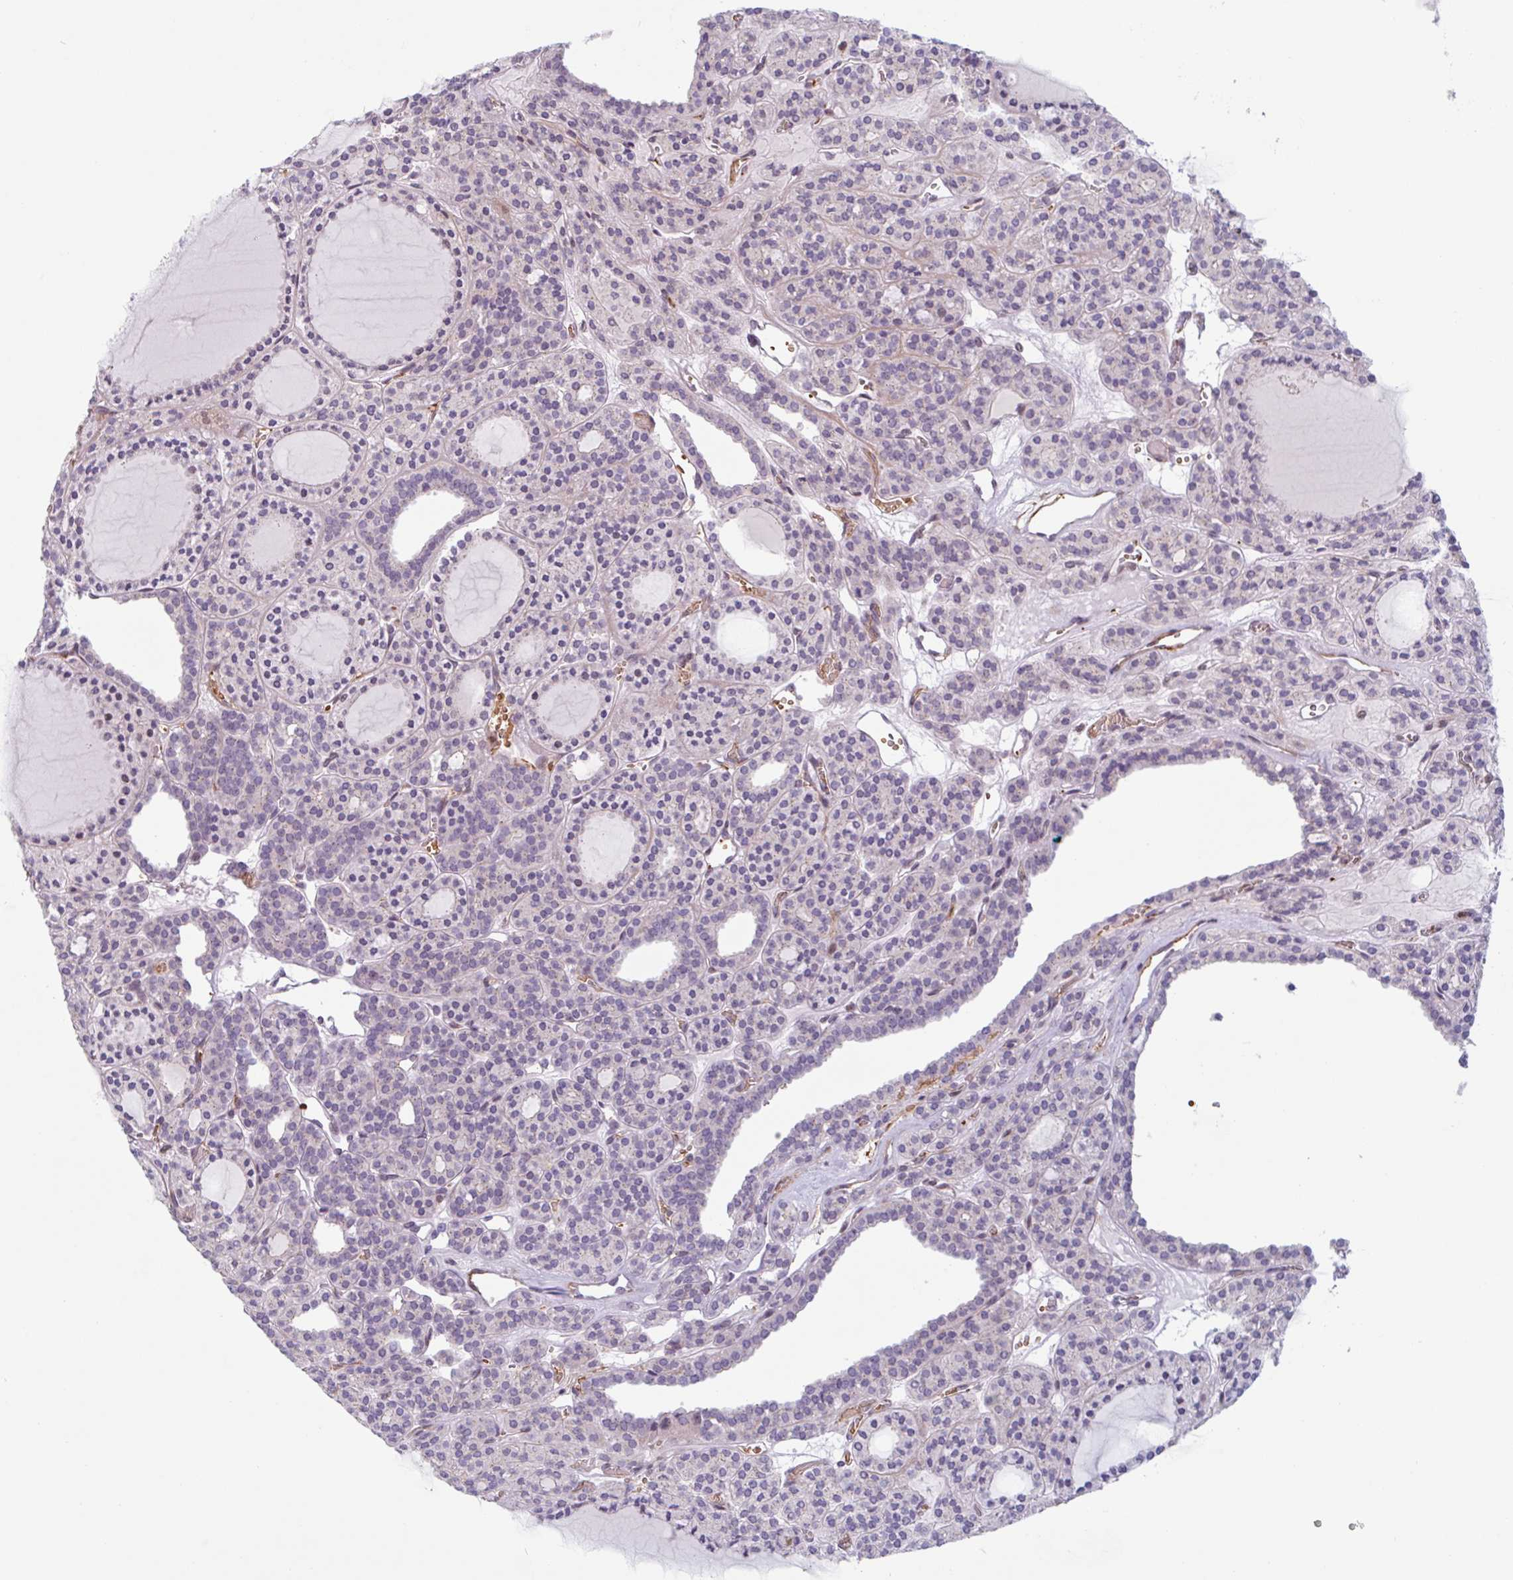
{"staining": {"intensity": "negative", "quantity": "none", "location": "none"}, "tissue": "thyroid cancer", "cell_type": "Tumor cells", "image_type": "cancer", "snomed": [{"axis": "morphology", "description": "Follicular adenoma carcinoma, NOS"}, {"axis": "topography", "description": "Thyroid gland"}], "caption": "Tumor cells are negative for brown protein staining in thyroid cancer.", "gene": "TMEM119", "patient": {"sex": "female", "age": 63}}